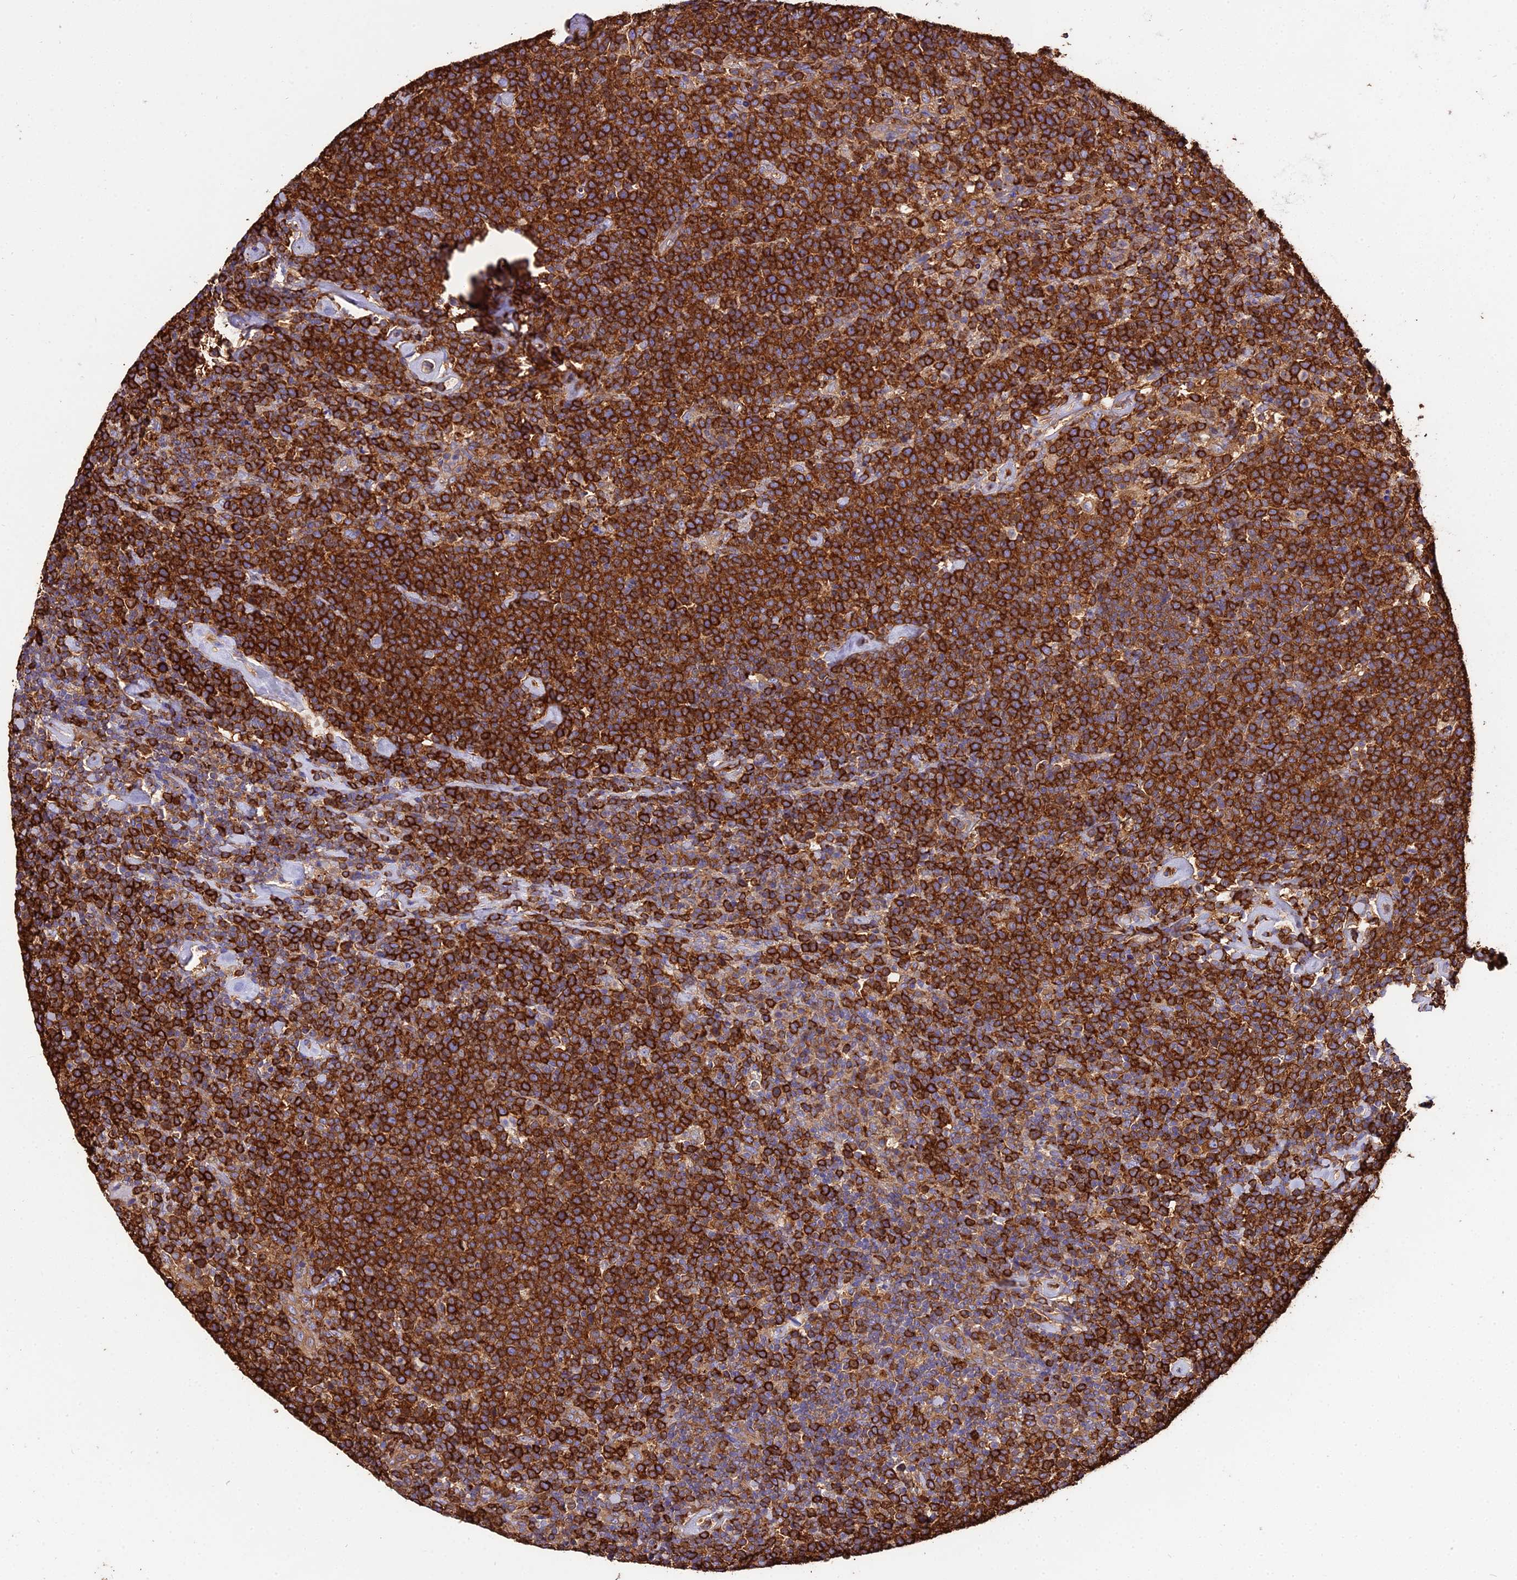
{"staining": {"intensity": "strong", "quantity": ">75%", "location": "cytoplasmic/membranous"}, "tissue": "lymphoma", "cell_type": "Tumor cells", "image_type": "cancer", "snomed": [{"axis": "morphology", "description": "Malignant lymphoma, non-Hodgkin's type, High grade"}, {"axis": "topography", "description": "Lymph node"}], "caption": "The image shows immunohistochemical staining of lymphoma. There is strong cytoplasmic/membranous staining is seen in approximately >75% of tumor cells.", "gene": "TUBA3D", "patient": {"sex": "male", "age": 61}}